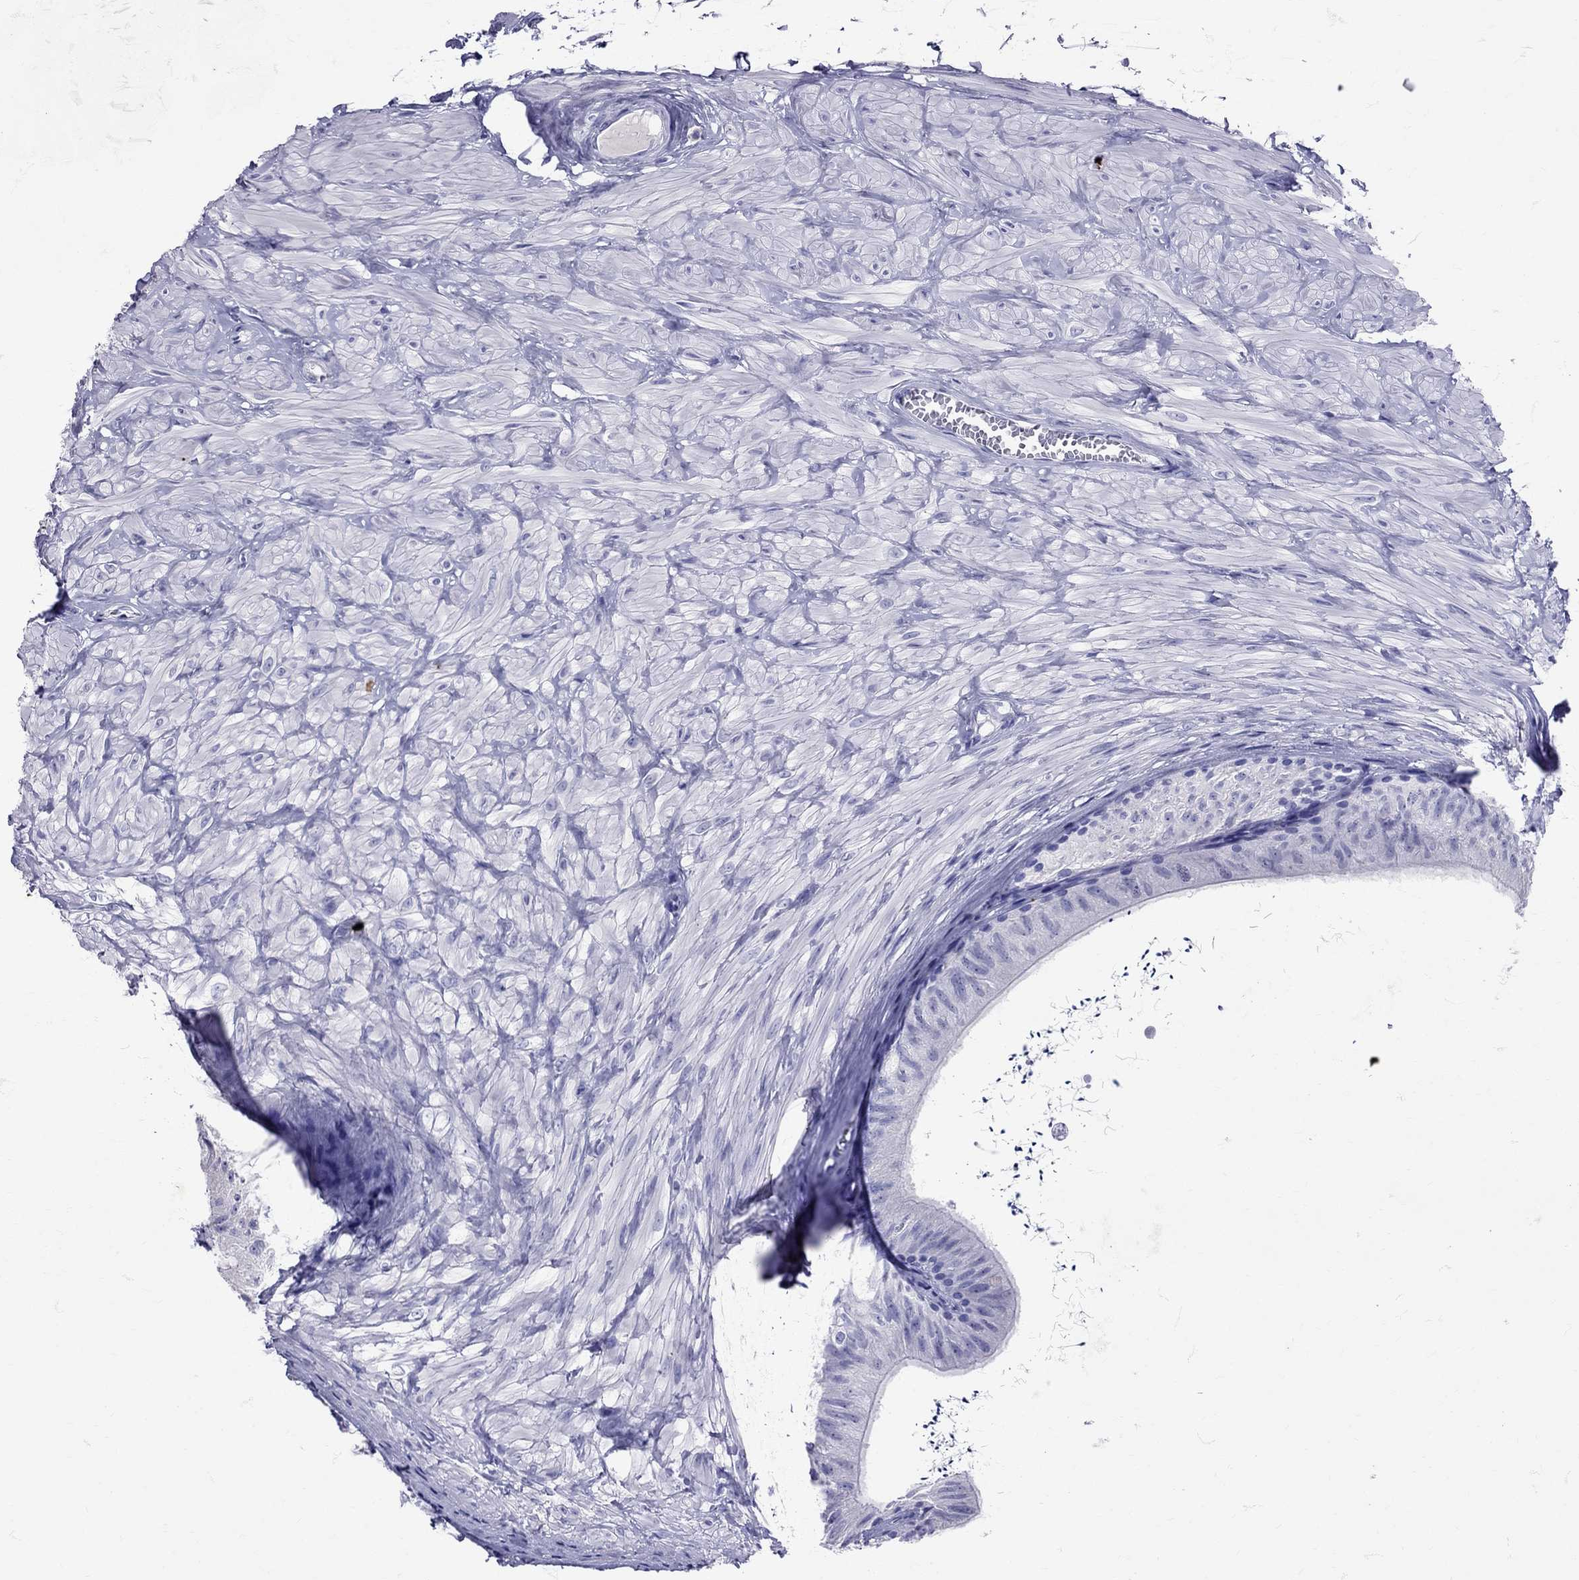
{"staining": {"intensity": "negative", "quantity": "none", "location": "none"}, "tissue": "epididymis", "cell_type": "Glandular cells", "image_type": "normal", "snomed": [{"axis": "morphology", "description": "Normal tissue, NOS"}, {"axis": "topography", "description": "Epididymis"}], "caption": "The micrograph shows no staining of glandular cells in benign epididymis. (DAB (3,3'-diaminobenzidine) IHC, high magnification).", "gene": "AVP", "patient": {"sex": "male", "age": 32}}